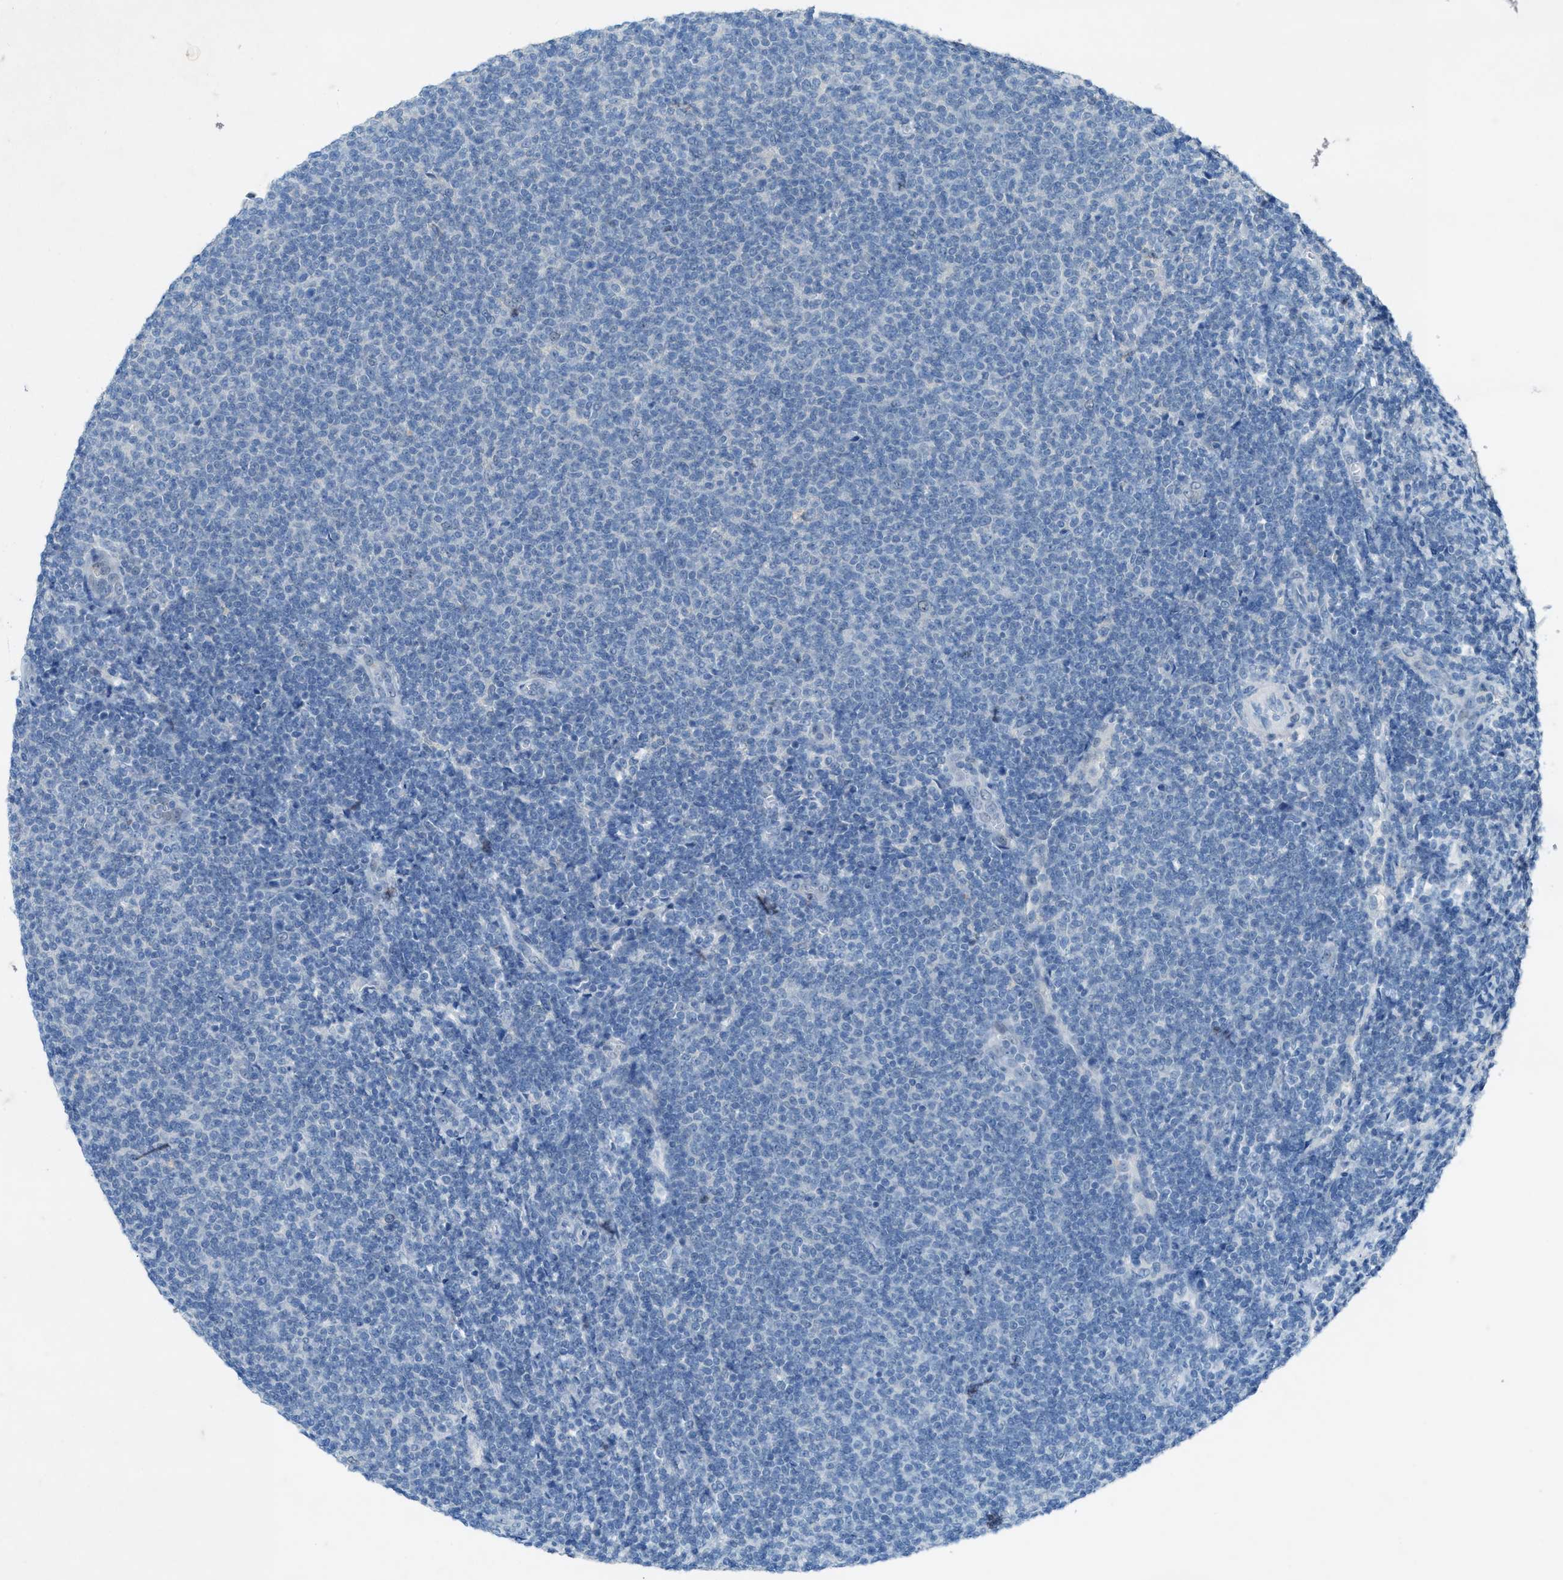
{"staining": {"intensity": "negative", "quantity": "none", "location": "none"}, "tissue": "lymphoma", "cell_type": "Tumor cells", "image_type": "cancer", "snomed": [{"axis": "morphology", "description": "Malignant lymphoma, non-Hodgkin's type, Low grade"}, {"axis": "topography", "description": "Lymph node"}], "caption": "Human lymphoma stained for a protein using IHC displays no positivity in tumor cells.", "gene": "URGCP", "patient": {"sex": "male", "age": 66}}